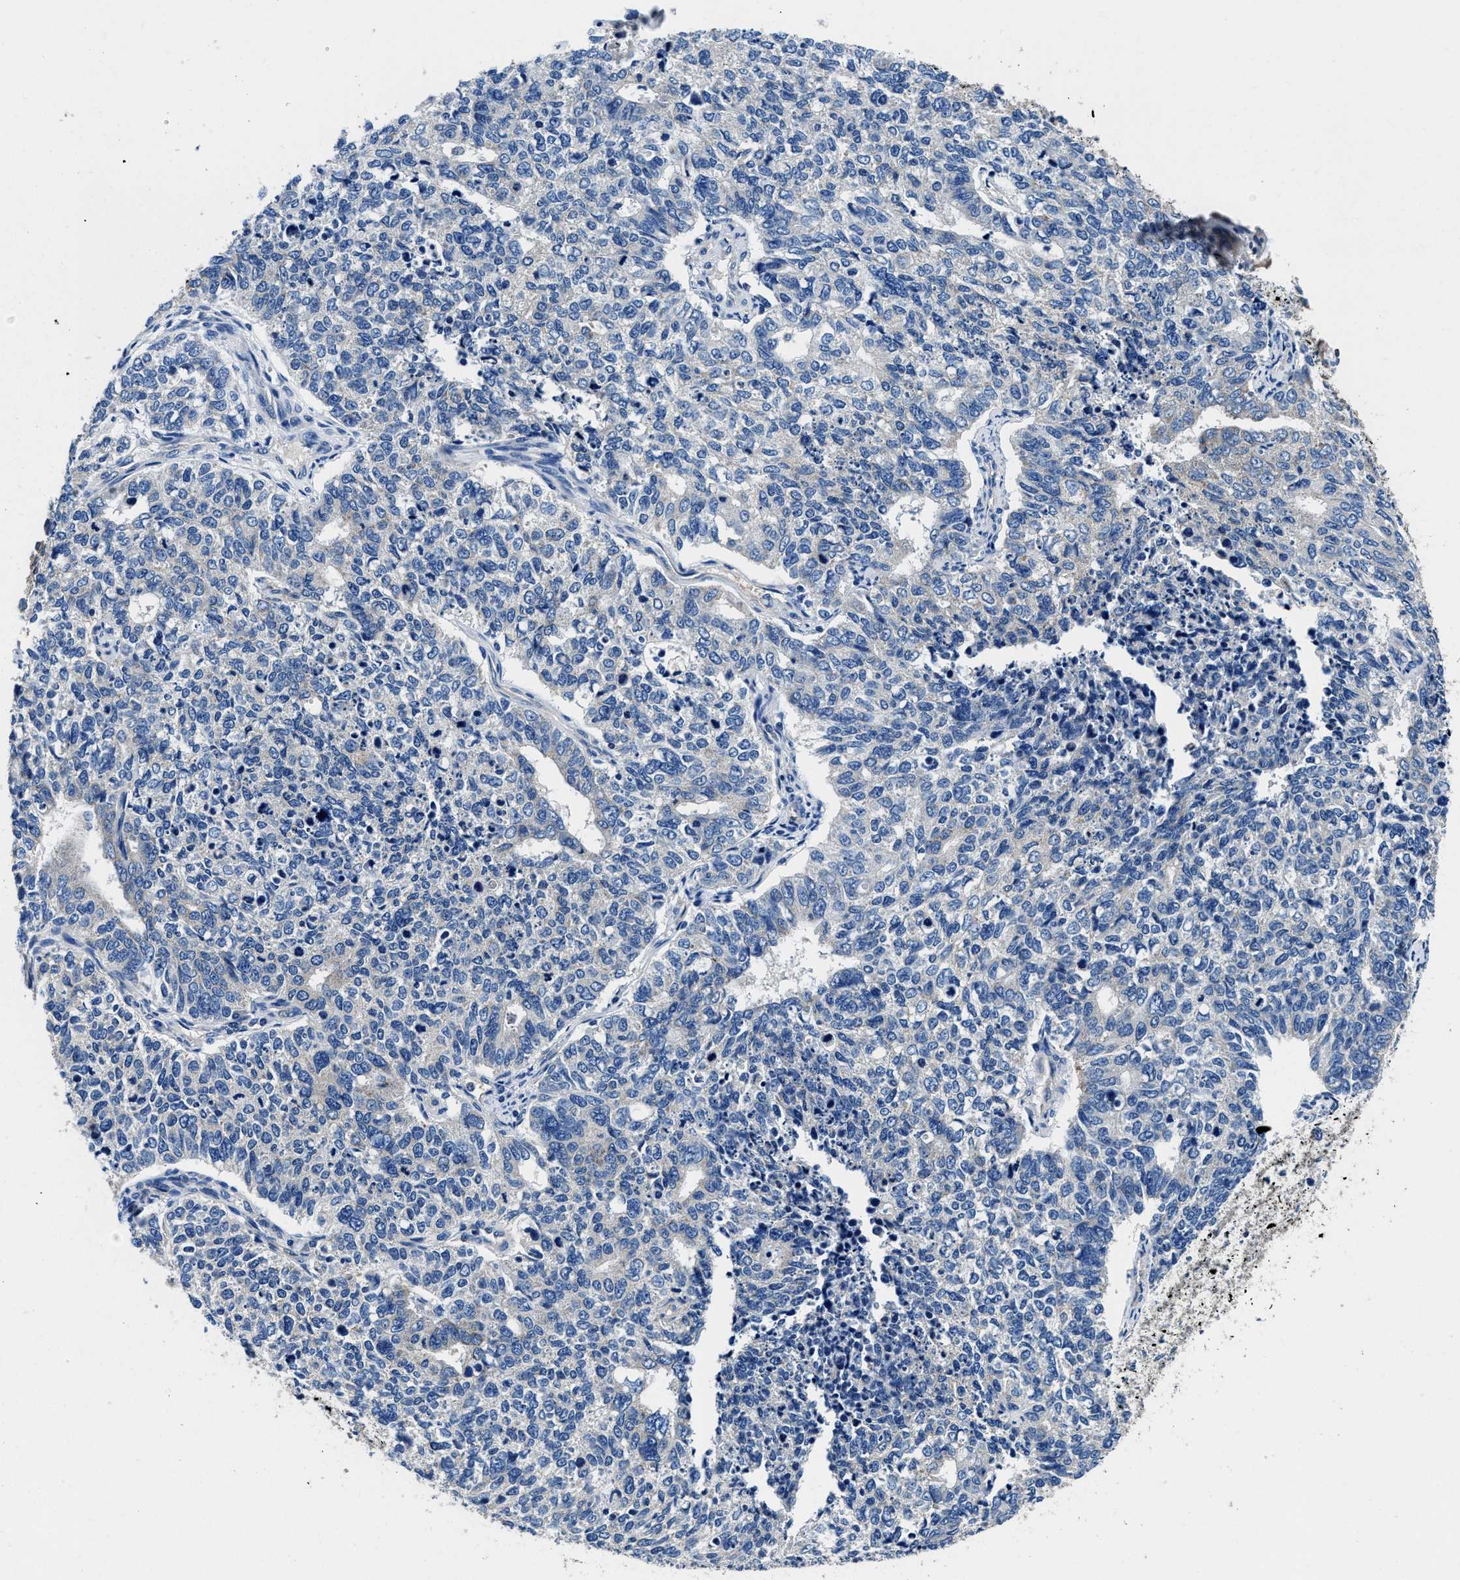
{"staining": {"intensity": "negative", "quantity": "none", "location": "none"}, "tissue": "cervical cancer", "cell_type": "Tumor cells", "image_type": "cancer", "snomed": [{"axis": "morphology", "description": "Squamous cell carcinoma, NOS"}, {"axis": "topography", "description": "Cervix"}], "caption": "High magnification brightfield microscopy of squamous cell carcinoma (cervical) stained with DAB (brown) and counterstained with hematoxylin (blue): tumor cells show no significant staining.", "gene": "NEU1", "patient": {"sex": "female", "age": 63}}